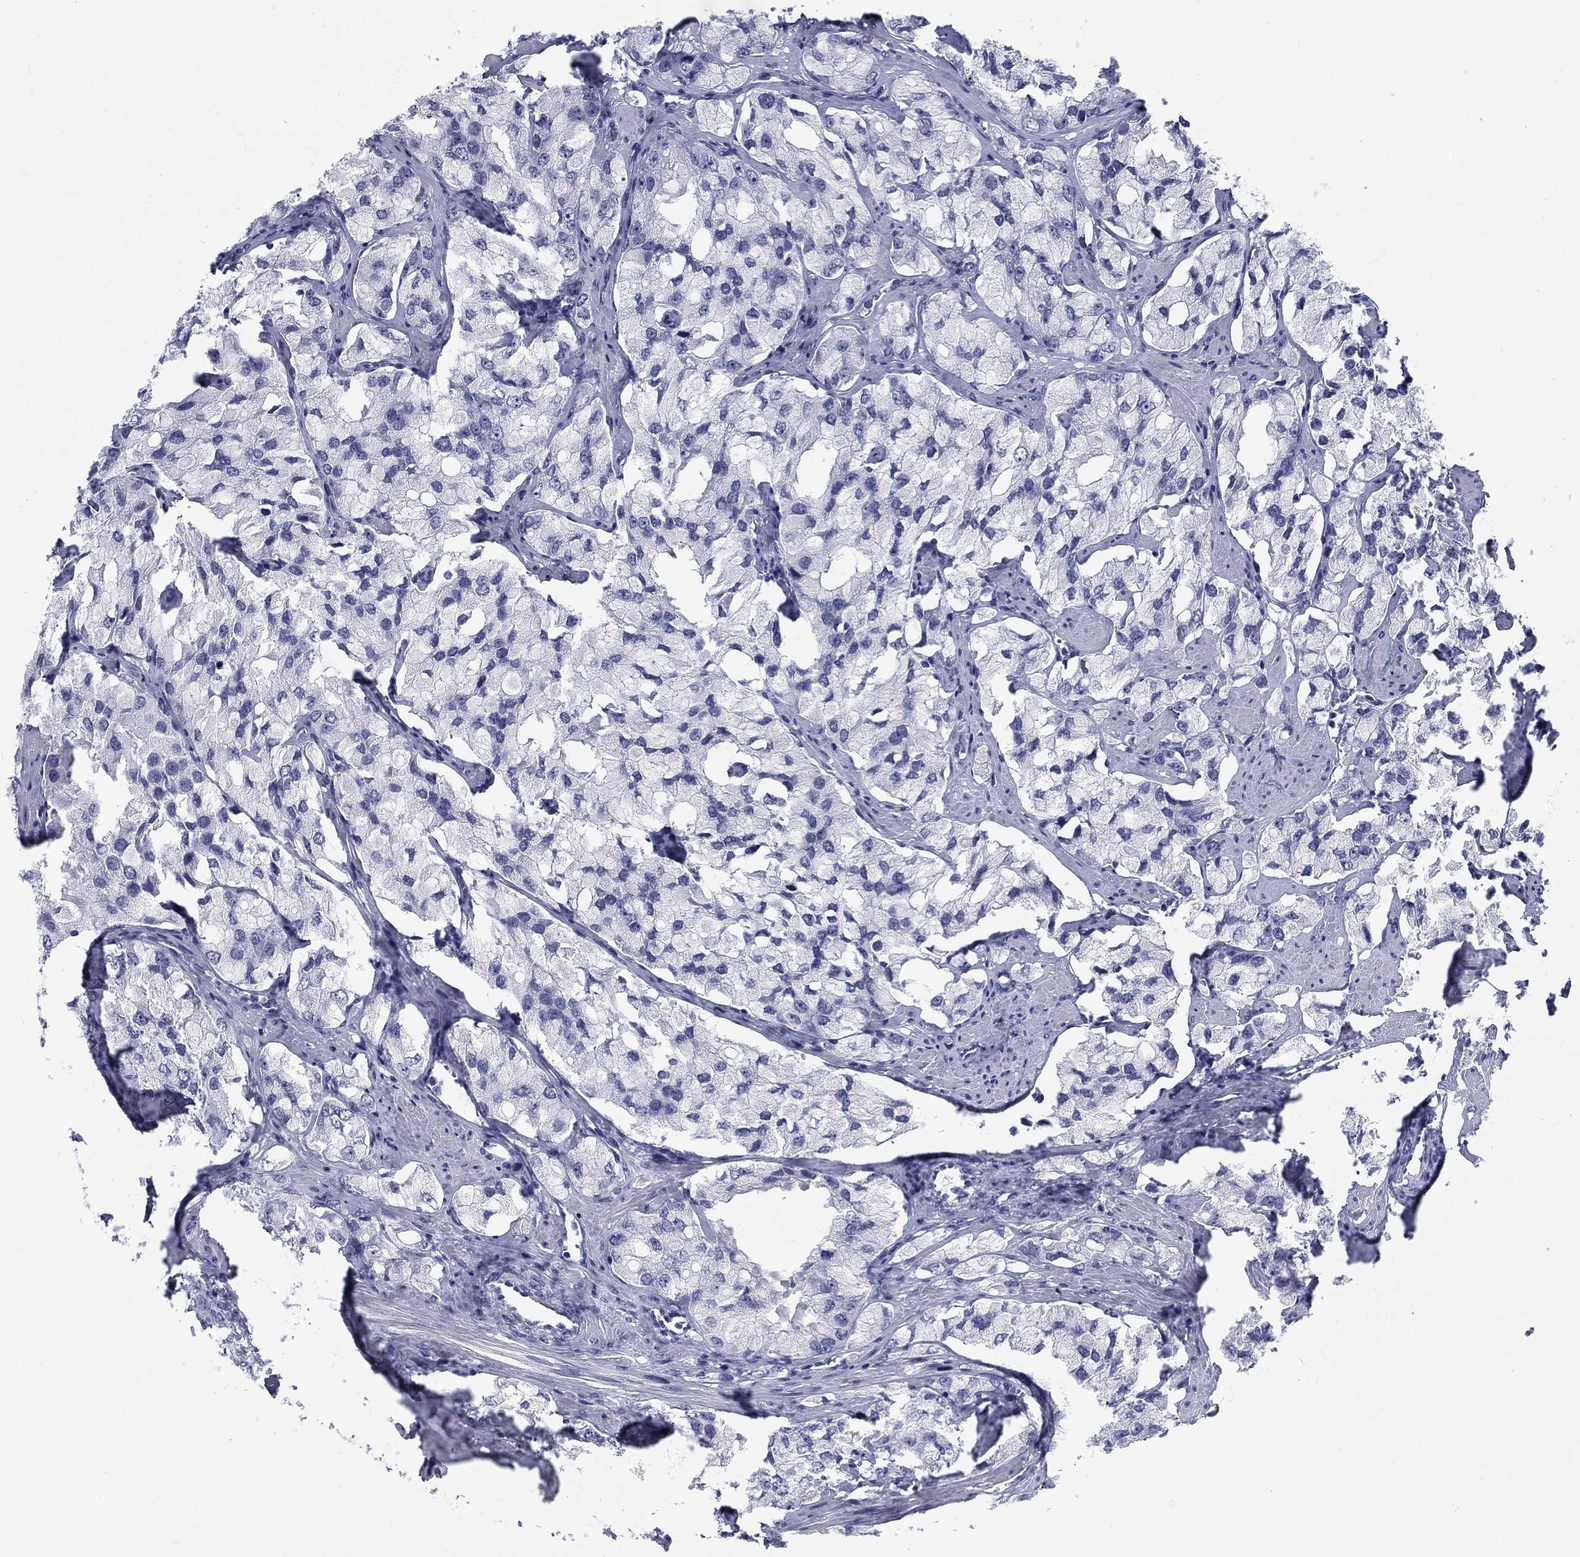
{"staining": {"intensity": "negative", "quantity": "none", "location": "none"}, "tissue": "prostate cancer", "cell_type": "Tumor cells", "image_type": "cancer", "snomed": [{"axis": "morphology", "description": "Adenocarcinoma, NOS"}, {"axis": "topography", "description": "Prostate and seminal vesicle, NOS"}, {"axis": "topography", "description": "Prostate"}], "caption": "The photomicrograph demonstrates no significant expression in tumor cells of prostate cancer.", "gene": "CALB1", "patient": {"sex": "male", "age": 64}}